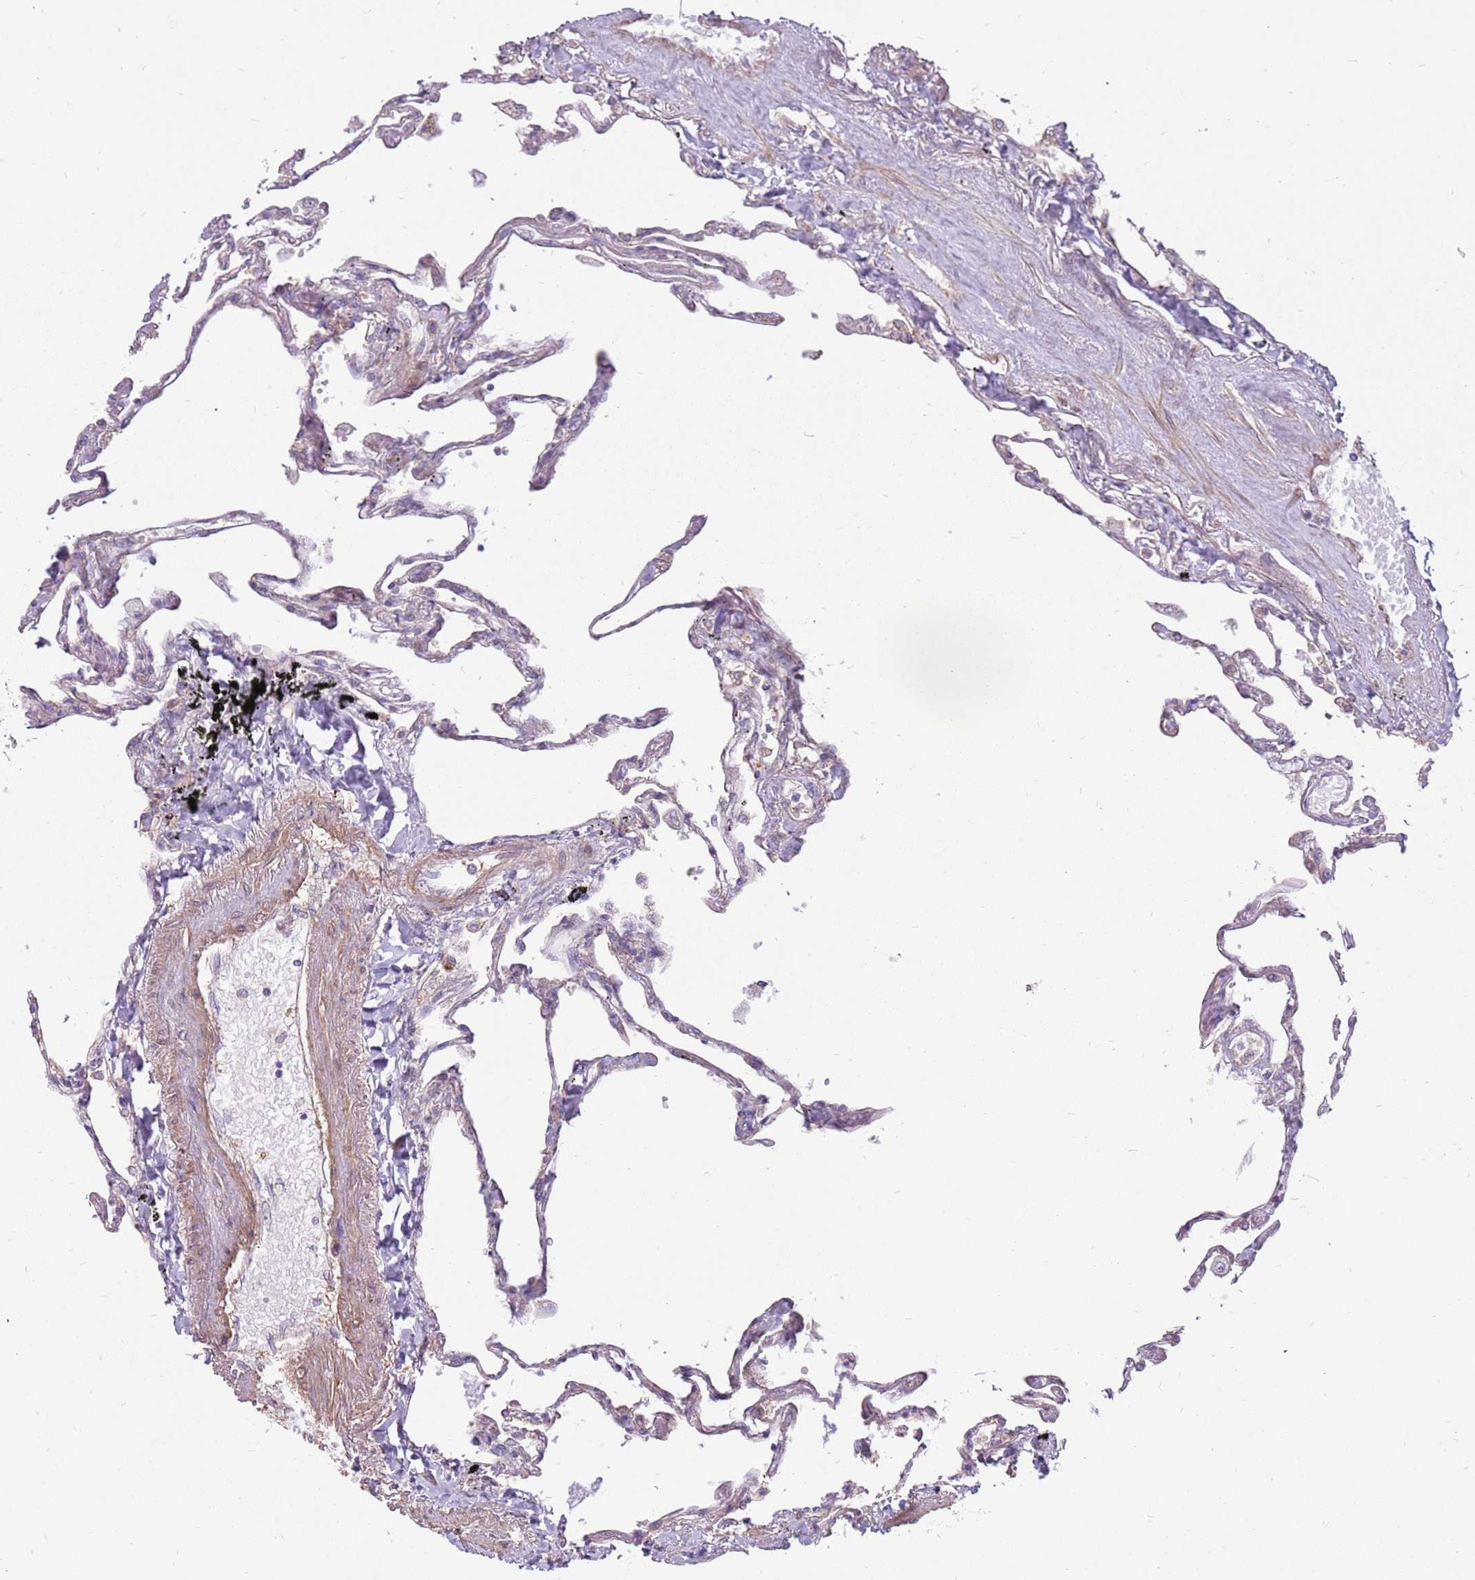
{"staining": {"intensity": "weak", "quantity": "<25%", "location": "cytoplasmic/membranous"}, "tissue": "lung", "cell_type": "Alveolar cells", "image_type": "normal", "snomed": [{"axis": "morphology", "description": "Normal tissue, NOS"}, {"axis": "topography", "description": "Lung"}], "caption": "Alveolar cells show no significant protein expression in unremarkable lung. Nuclei are stained in blue.", "gene": "SPATA31D1", "patient": {"sex": "female", "age": 67}}